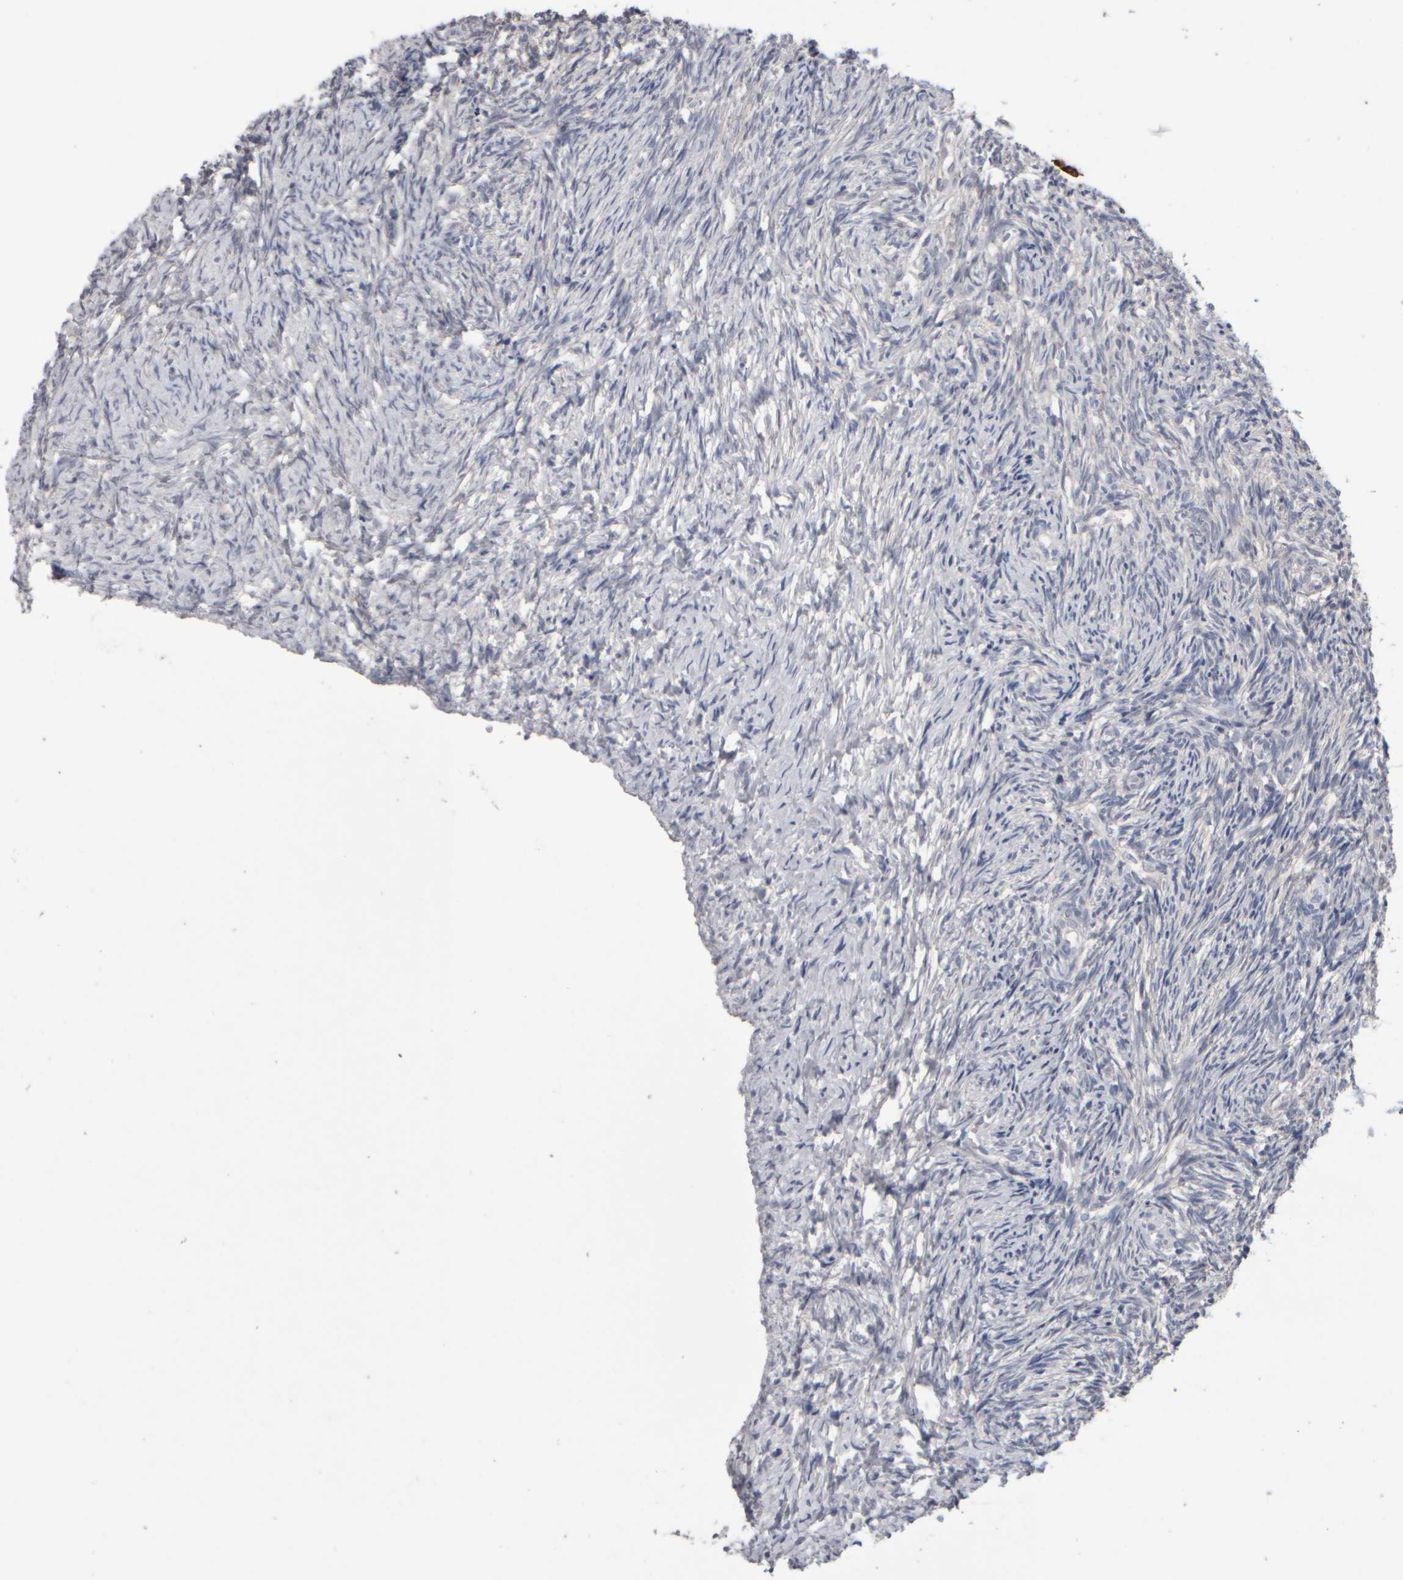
{"staining": {"intensity": "moderate", "quantity": ">75%", "location": "cytoplasmic/membranous"}, "tissue": "ovary", "cell_type": "Follicle cells", "image_type": "normal", "snomed": [{"axis": "morphology", "description": "Normal tissue, NOS"}, {"axis": "topography", "description": "Ovary"}], "caption": "Unremarkable ovary shows moderate cytoplasmic/membranous staining in about >75% of follicle cells, visualized by immunohistochemistry. The staining was performed using DAB, with brown indicating positive protein expression. Nuclei are stained blue with hematoxylin.", "gene": "EPHX2", "patient": {"sex": "female", "age": 41}}